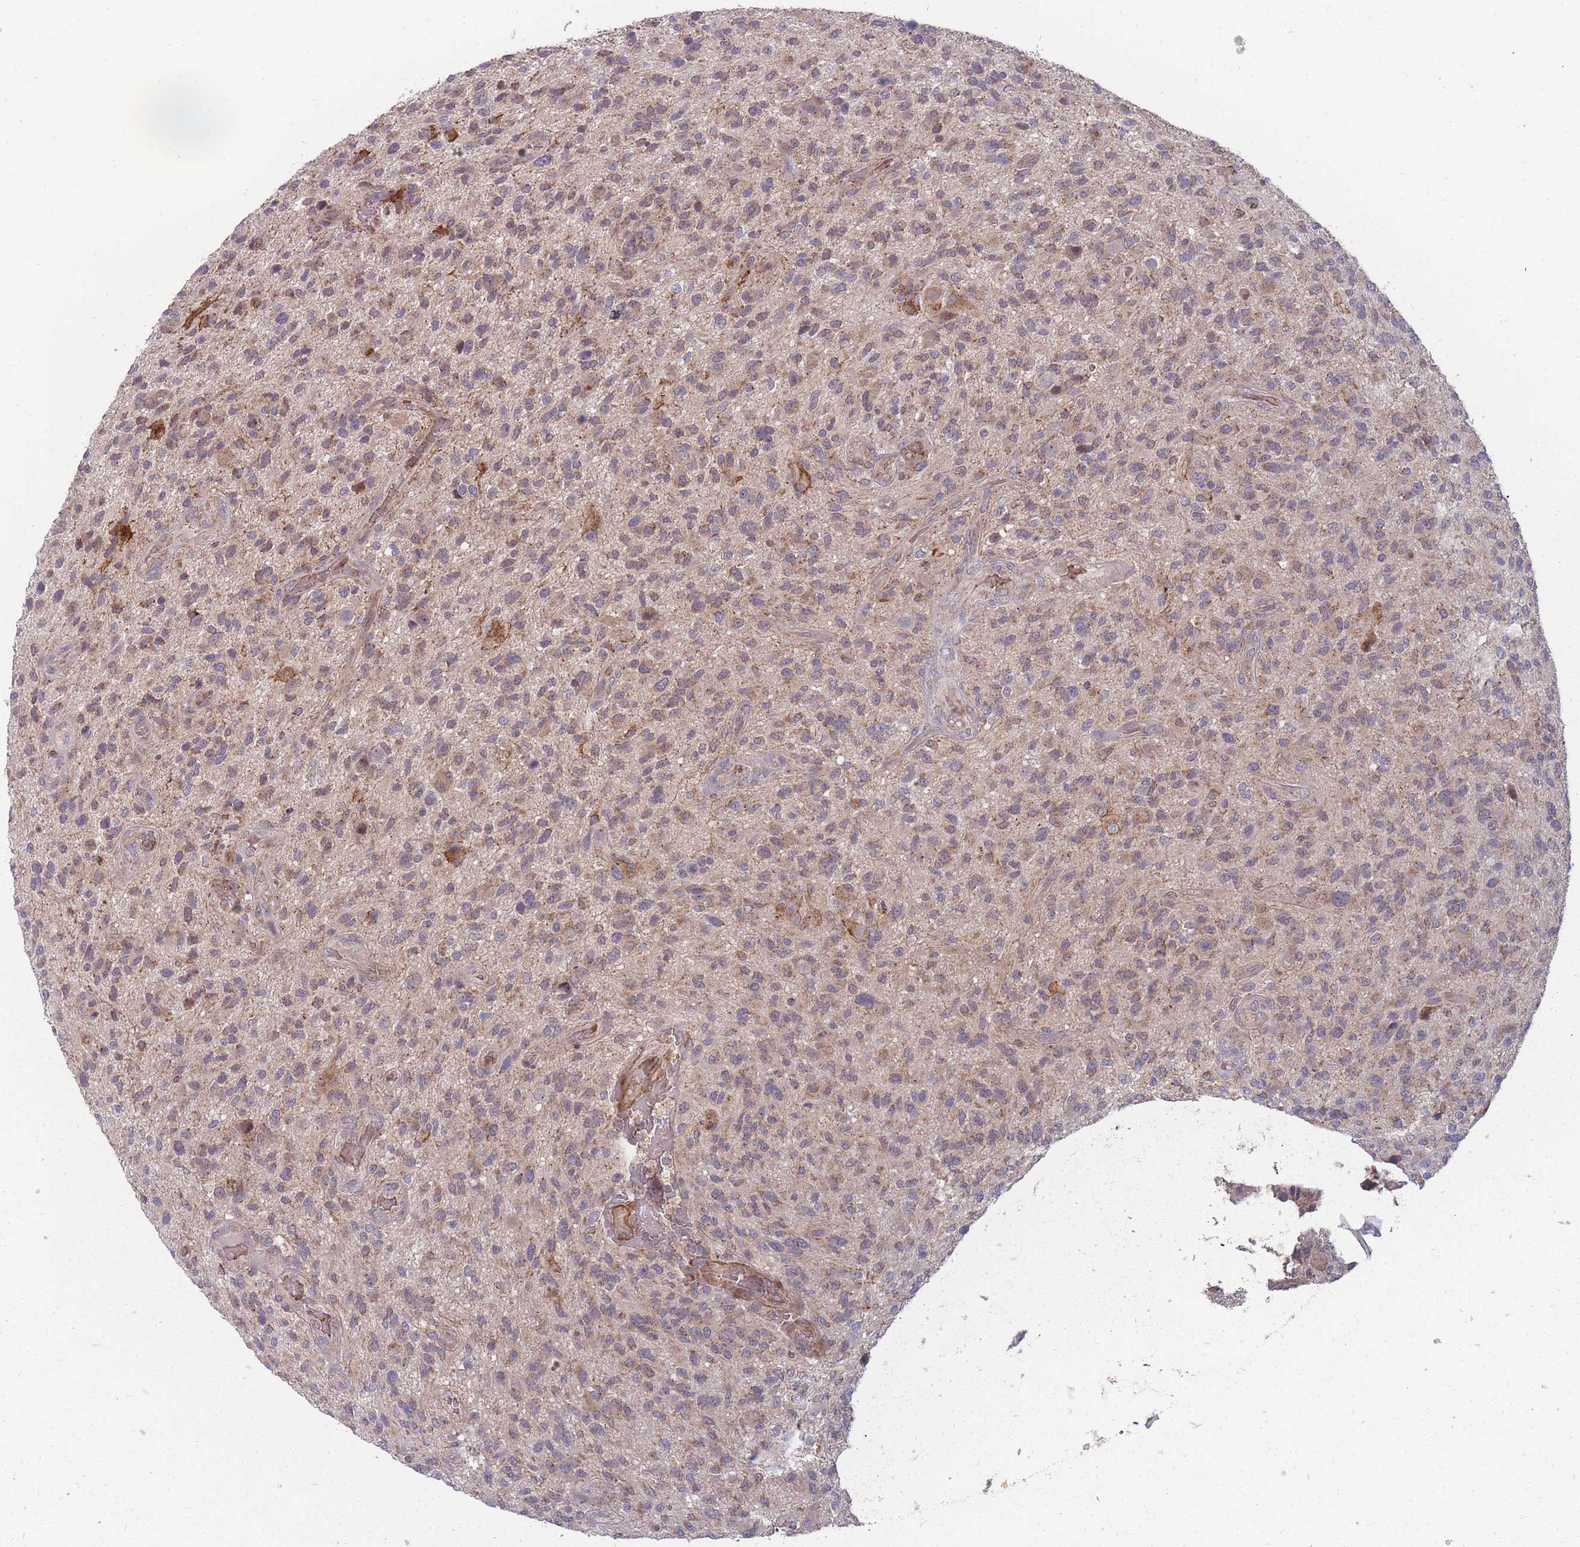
{"staining": {"intensity": "weak", "quantity": "25%-75%", "location": "cytoplasmic/membranous"}, "tissue": "glioma", "cell_type": "Tumor cells", "image_type": "cancer", "snomed": [{"axis": "morphology", "description": "Glioma, malignant, High grade"}, {"axis": "topography", "description": "Brain"}], "caption": "DAB (3,3'-diaminobenzidine) immunohistochemical staining of human malignant glioma (high-grade) reveals weak cytoplasmic/membranous protein positivity in approximately 25%-75% of tumor cells.", "gene": "SLC35B4", "patient": {"sex": "male", "age": 47}}